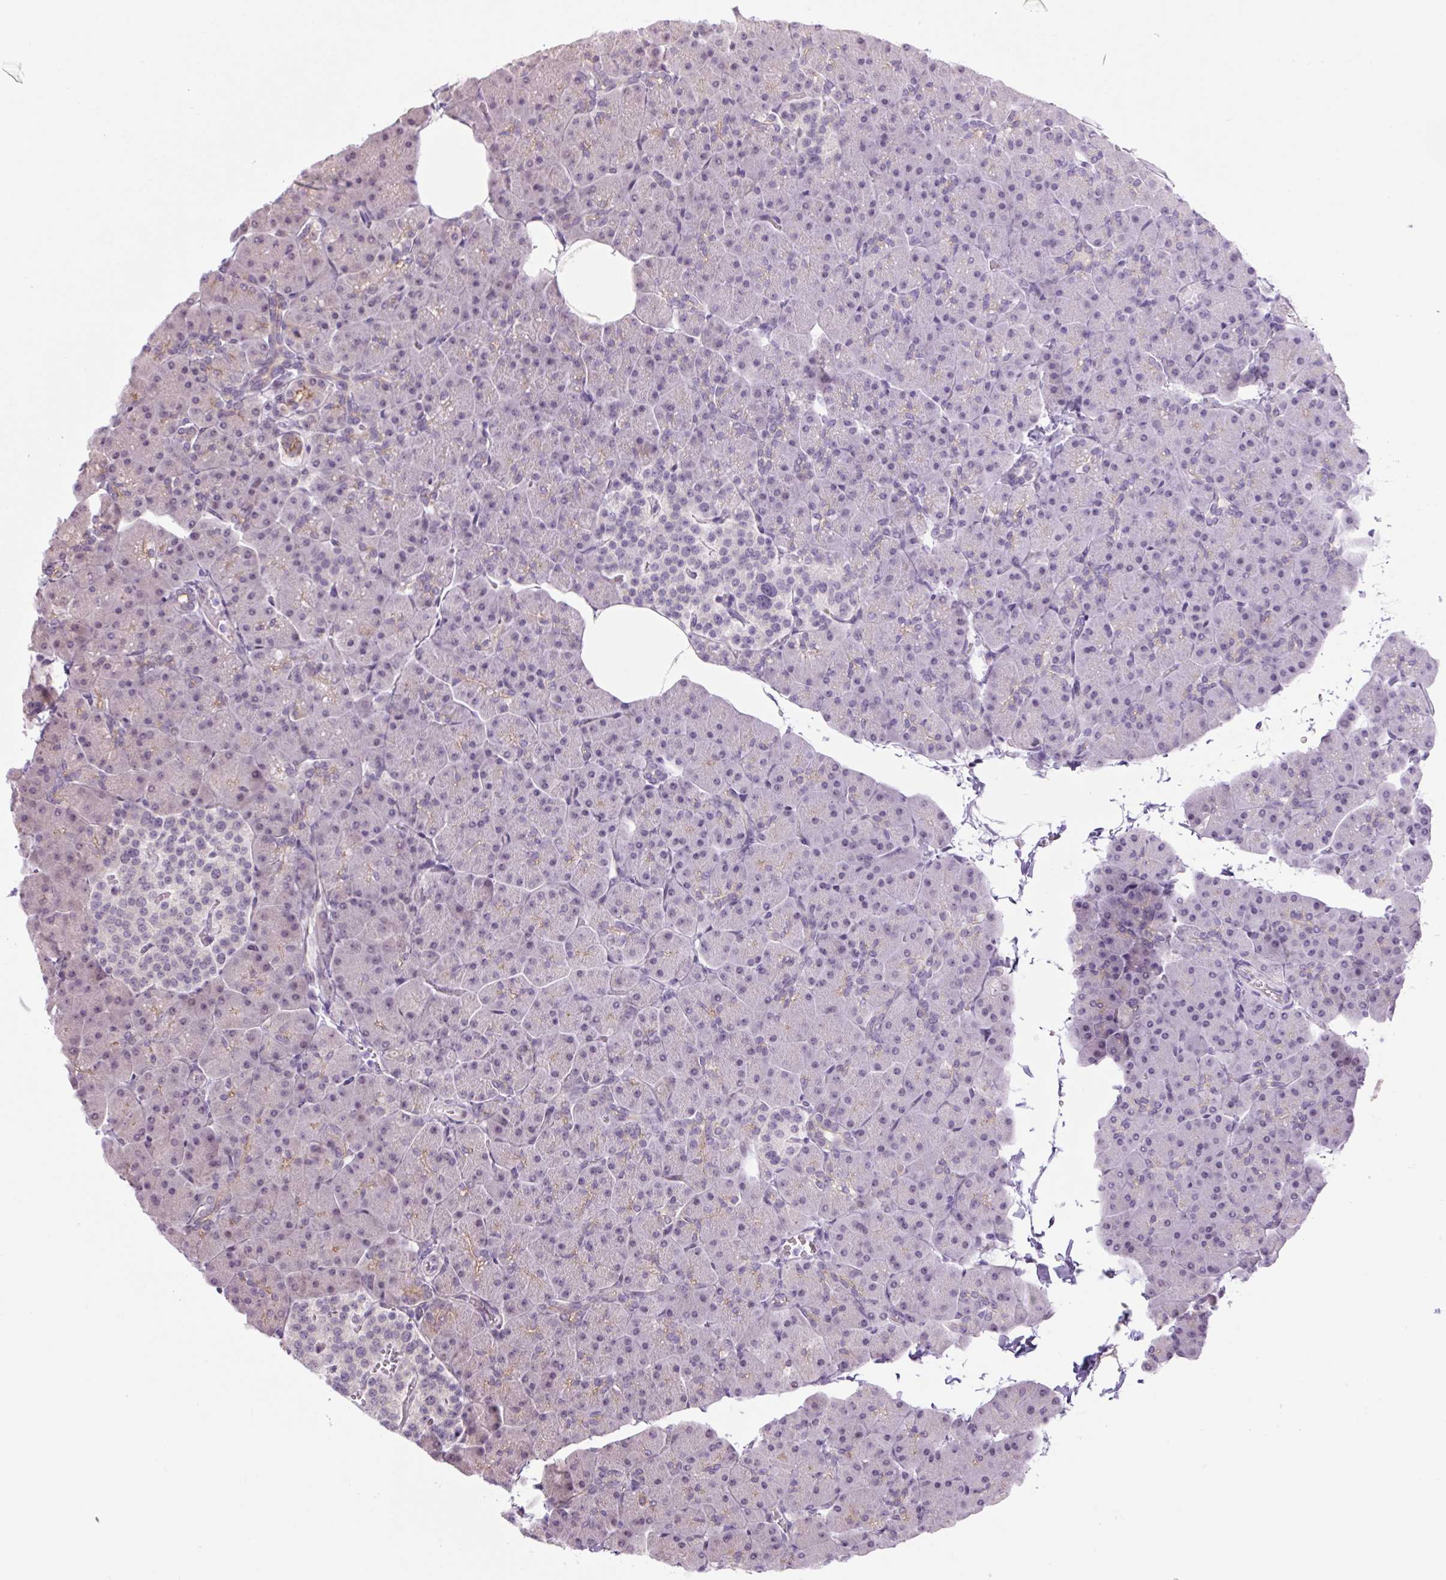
{"staining": {"intensity": "moderate", "quantity": "<25%", "location": "cytoplasmic/membranous"}, "tissue": "pancreas", "cell_type": "Exocrine glandular cells", "image_type": "normal", "snomed": [{"axis": "morphology", "description": "Normal tissue, NOS"}, {"axis": "topography", "description": "Pancreas"}], "caption": "Pancreas was stained to show a protein in brown. There is low levels of moderate cytoplasmic/membranous staining in about <25% of exocrine glandular cells. (DAB (3,3'-diaminobenzidine) IHC, brown staining for protein, blue staining for nuclei).", "gene": "ICE1", "patient": {"sex": "male", "age": 35}}